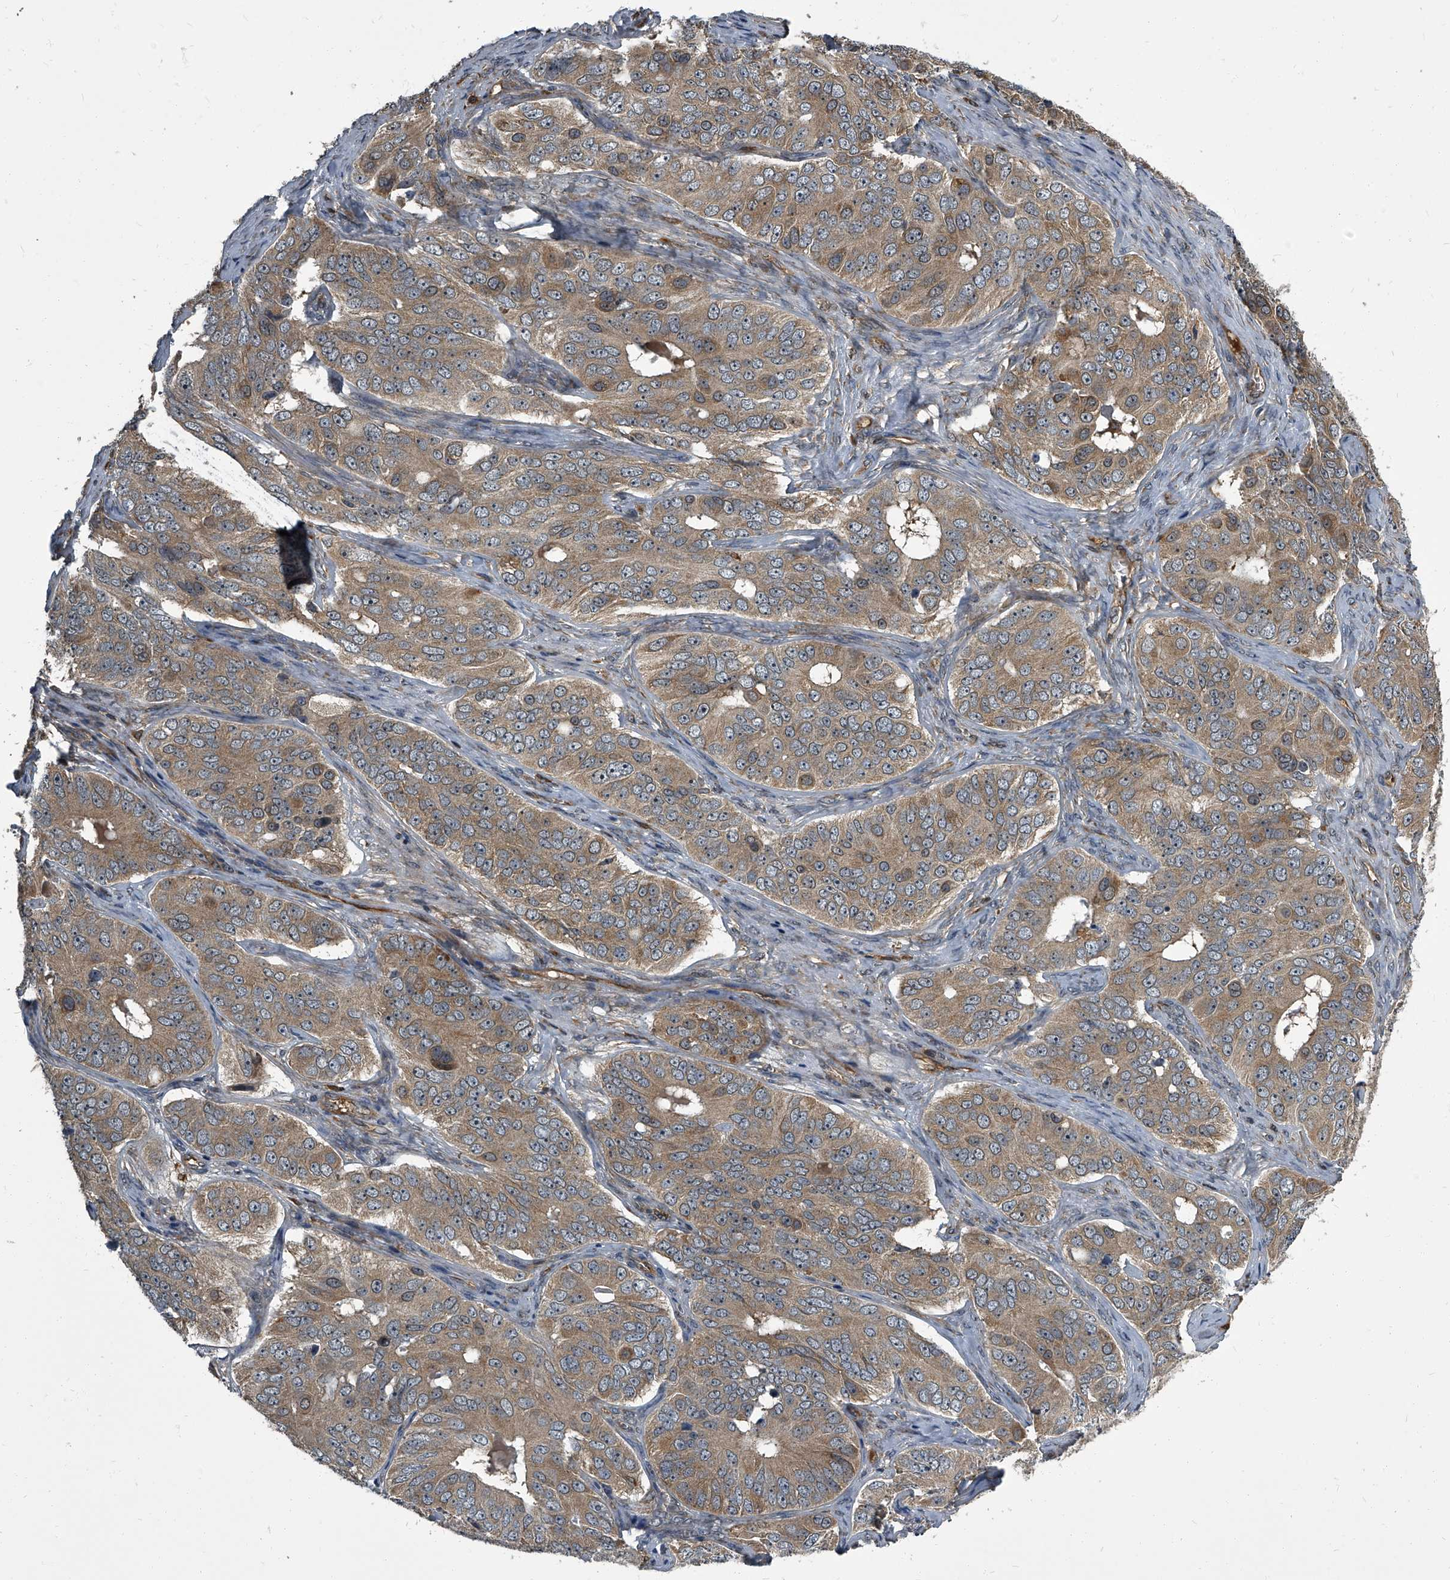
{"staining": {"intensity": "weak", "quantity": ">75%", "location": "cytoplasmic/membranous"}, "tissue": "ovarian cancer", "cell_type": "Tumor cells", "image_type": "cancer", "snomed": [{"axis": "morphology", "description": "Carcinoma, endometroid"}, {"axis": "topography", "description": "Ovary"}], "caption": "An immunohistochemistry (IHC) histopathology image of neoplastic tissue is shown. Protein staining in brown shows weak cytoplasmic/membranous positivity in endometroid carcinoma (ovarian) within tumor cells.", "gene": "CDV3", "patient": {"sex": "female", "age": 51}}